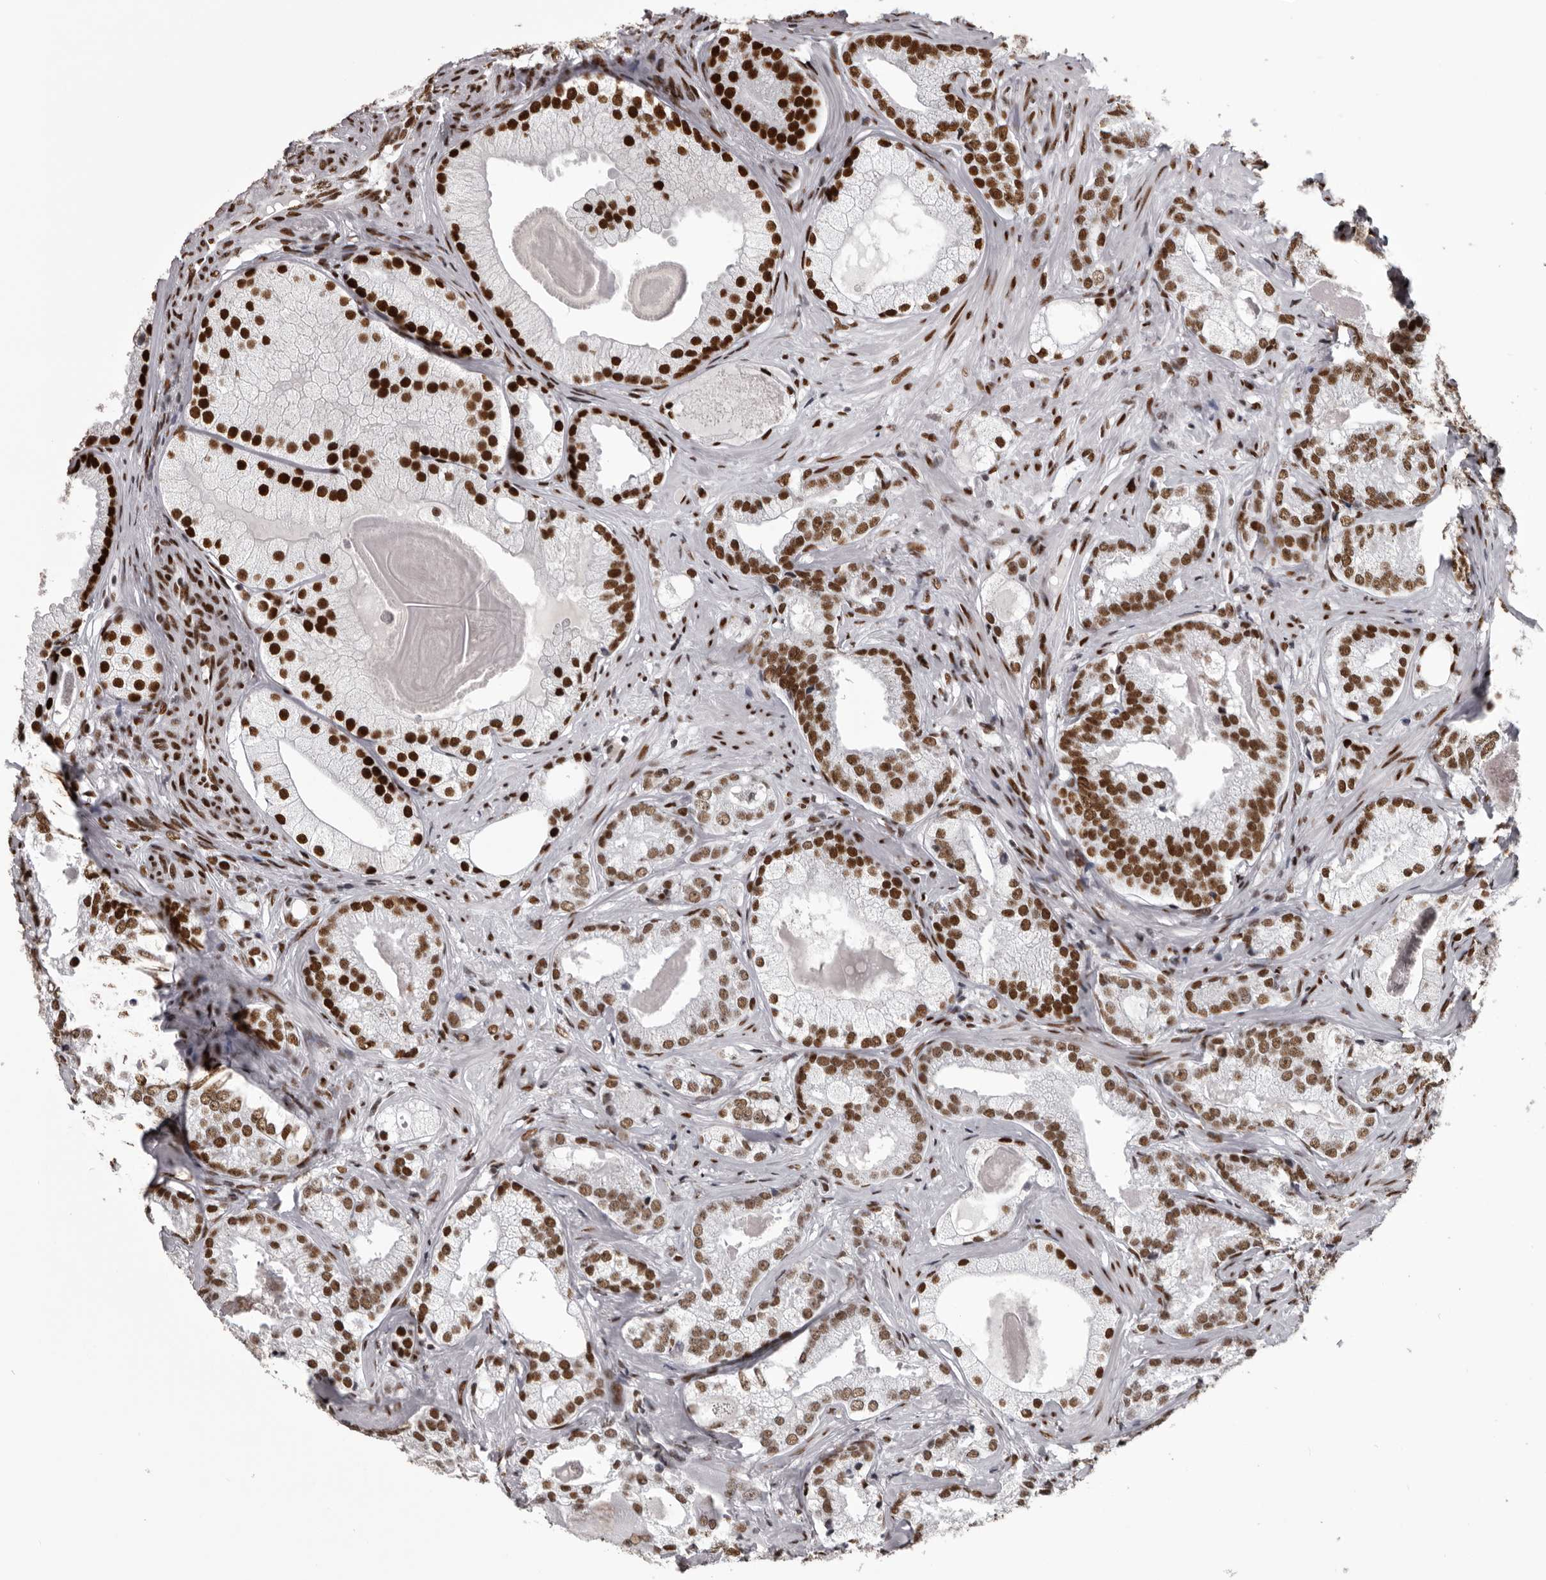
{"staining": {"intensity": "strong", "quantity": ">75%", "location": "nuclear"}, "tissue": "prostate cancer", "cell_type": "Tumor cells", "image_type": "cancer", "snomed": [{"axis": "morphology", "description": "Normal morphology"}, {"axis": "morphology", "description": "Adenocarcinoma, Low grade"}, {"axis": "topography", "description": "Prostate"}], "caption": "Immunohistochemistry (IHC) (DAB (3,3'-diaminobenzidine)) staining of prostate low-grade adenocarcinoma displays strong nuclear protein expression in about >75% of tumor cells.", "gene": "NUMA1", "patient": {"sex": "male", "age": 72}}